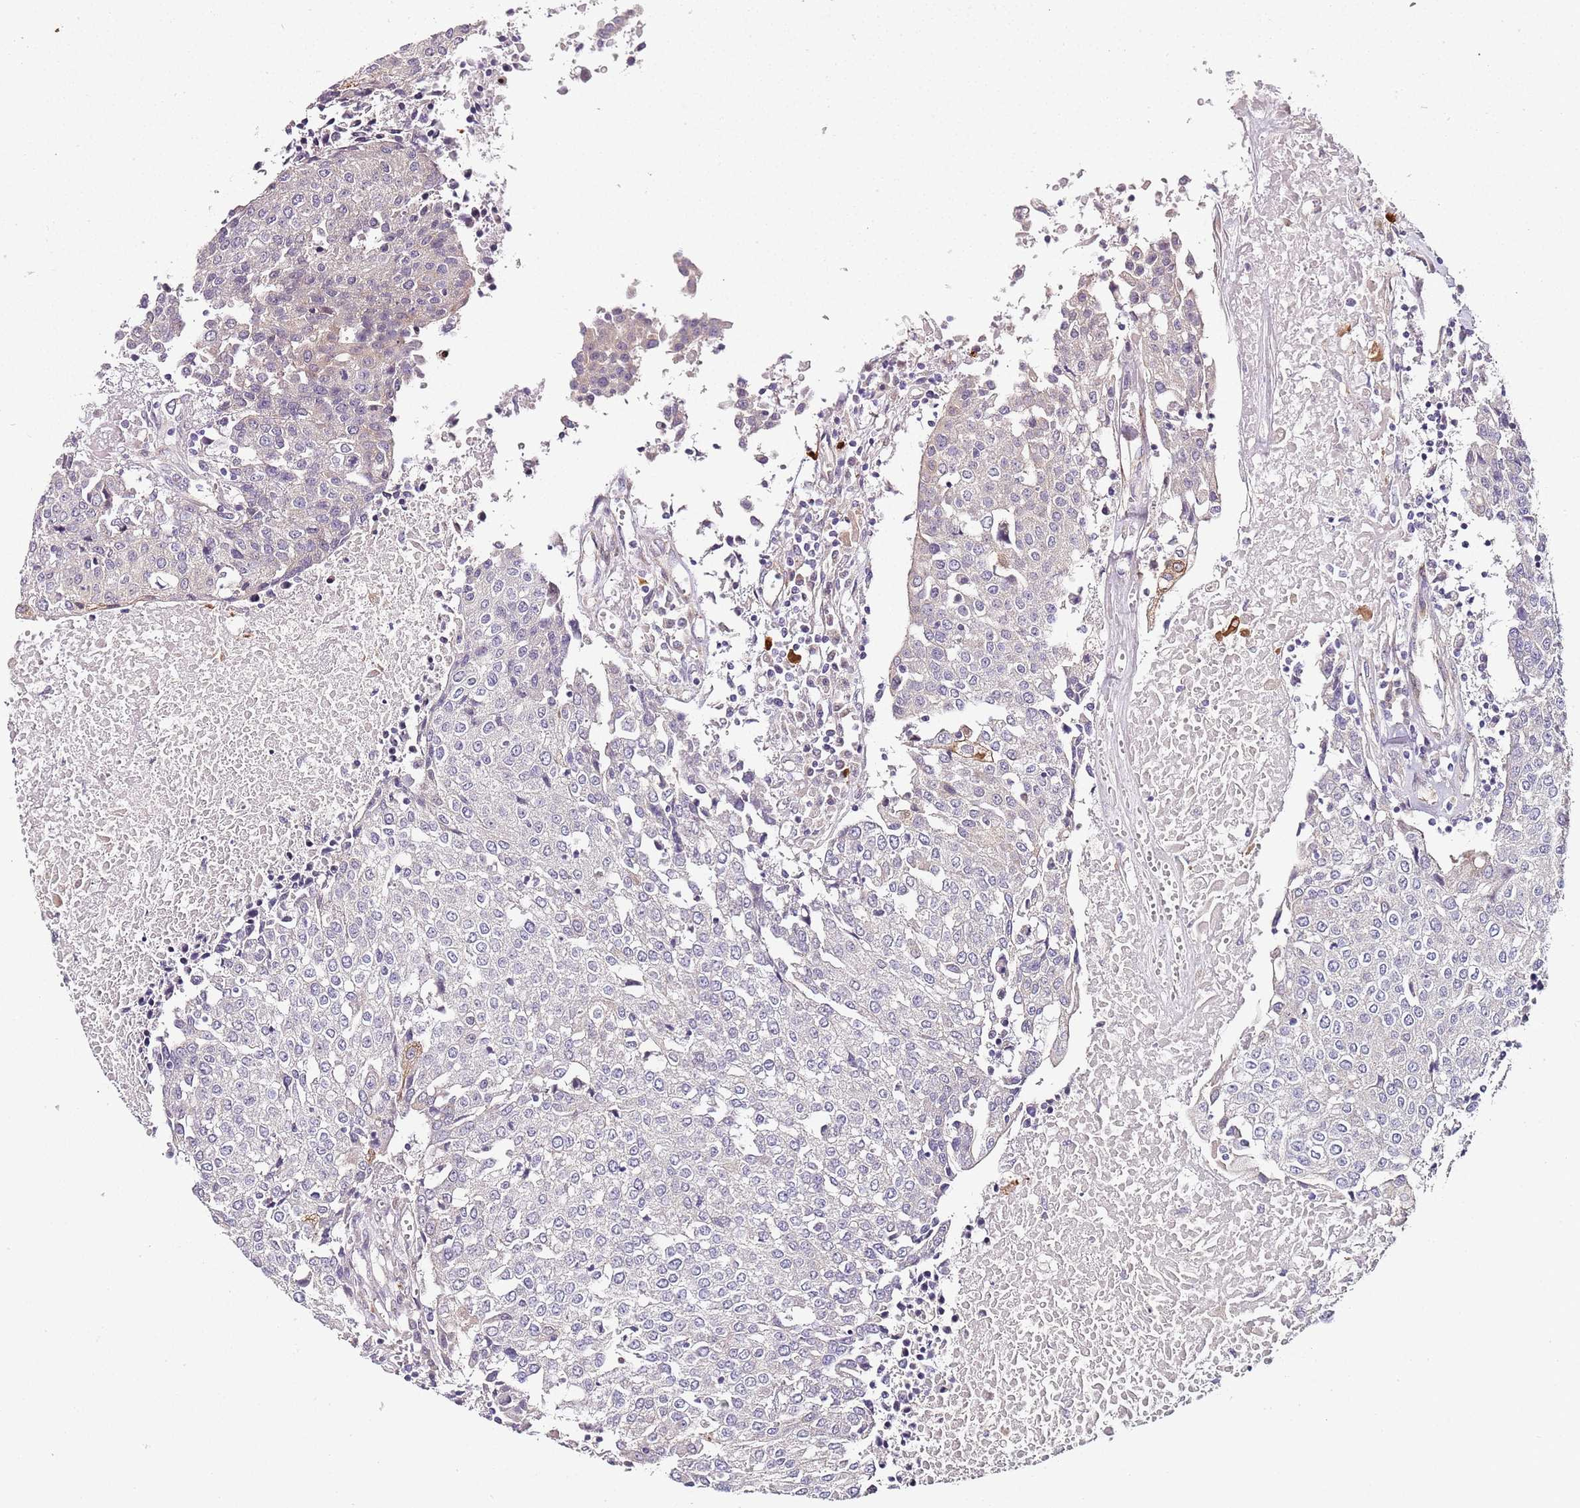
{"staining": {"intensity": "negative", "quantity": "none", "location": "none"}, "tissue": "urothelial cancer", "cell_type": "Tumor cells", "image_type": "cancer", "snomed": [{"axis": "morphology", "description": "Urothelial carcinoma, High grade"}, {"axis": "topography", "description": "Urinary bladder"}], "caption": "The photomicrograph exhibits no staining of tumor cells in urothelial cancer. (Brightfield microscopy of DAB IHC at high magnification).", "gene": "TBC1D9", "patient": {"sex": "female", "age": 85}}